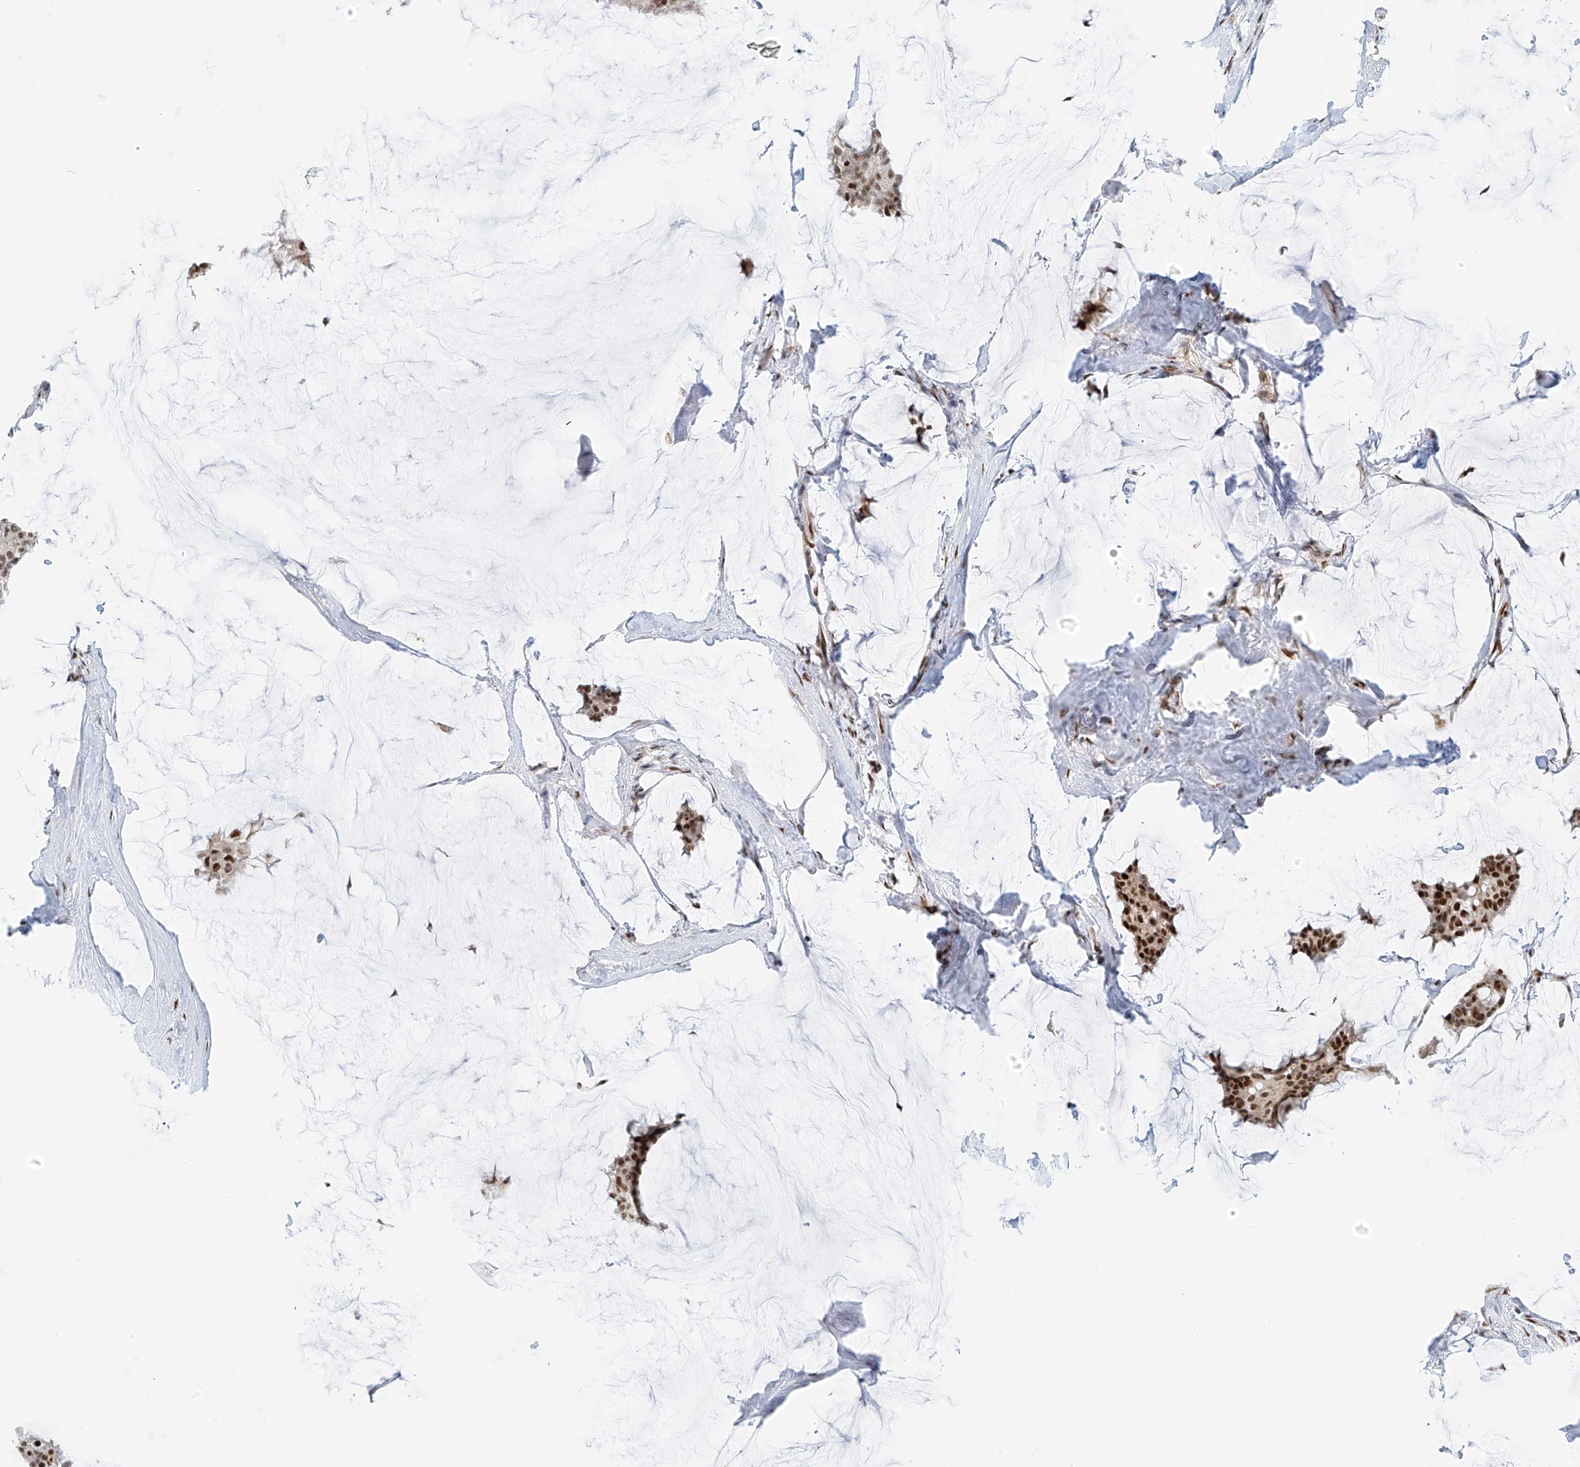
{"staining": {"intensity": "strong", "quantity": ">75%", "location": "nuclear"}, "tissue": "breast cancer", "cell_type": "Tumor cells", "image_type": "cancer", "snomed": [{"axis": "morphology", "description": "Duct carcinoma"}, {"axis": "topography", "description": "Breast"}], "caption": "Immunohistochemistry (IHC) image of neoplastic tissue: breast invasive ductal carcinoma stained using immunohistochemistry displays high levels of strong protein expression localized specifically in the nuclear of tumor cells, appearing as a nuclear brown color.", "gene": "ZNF514", "patient": {"sex": "female", "age": 93}}